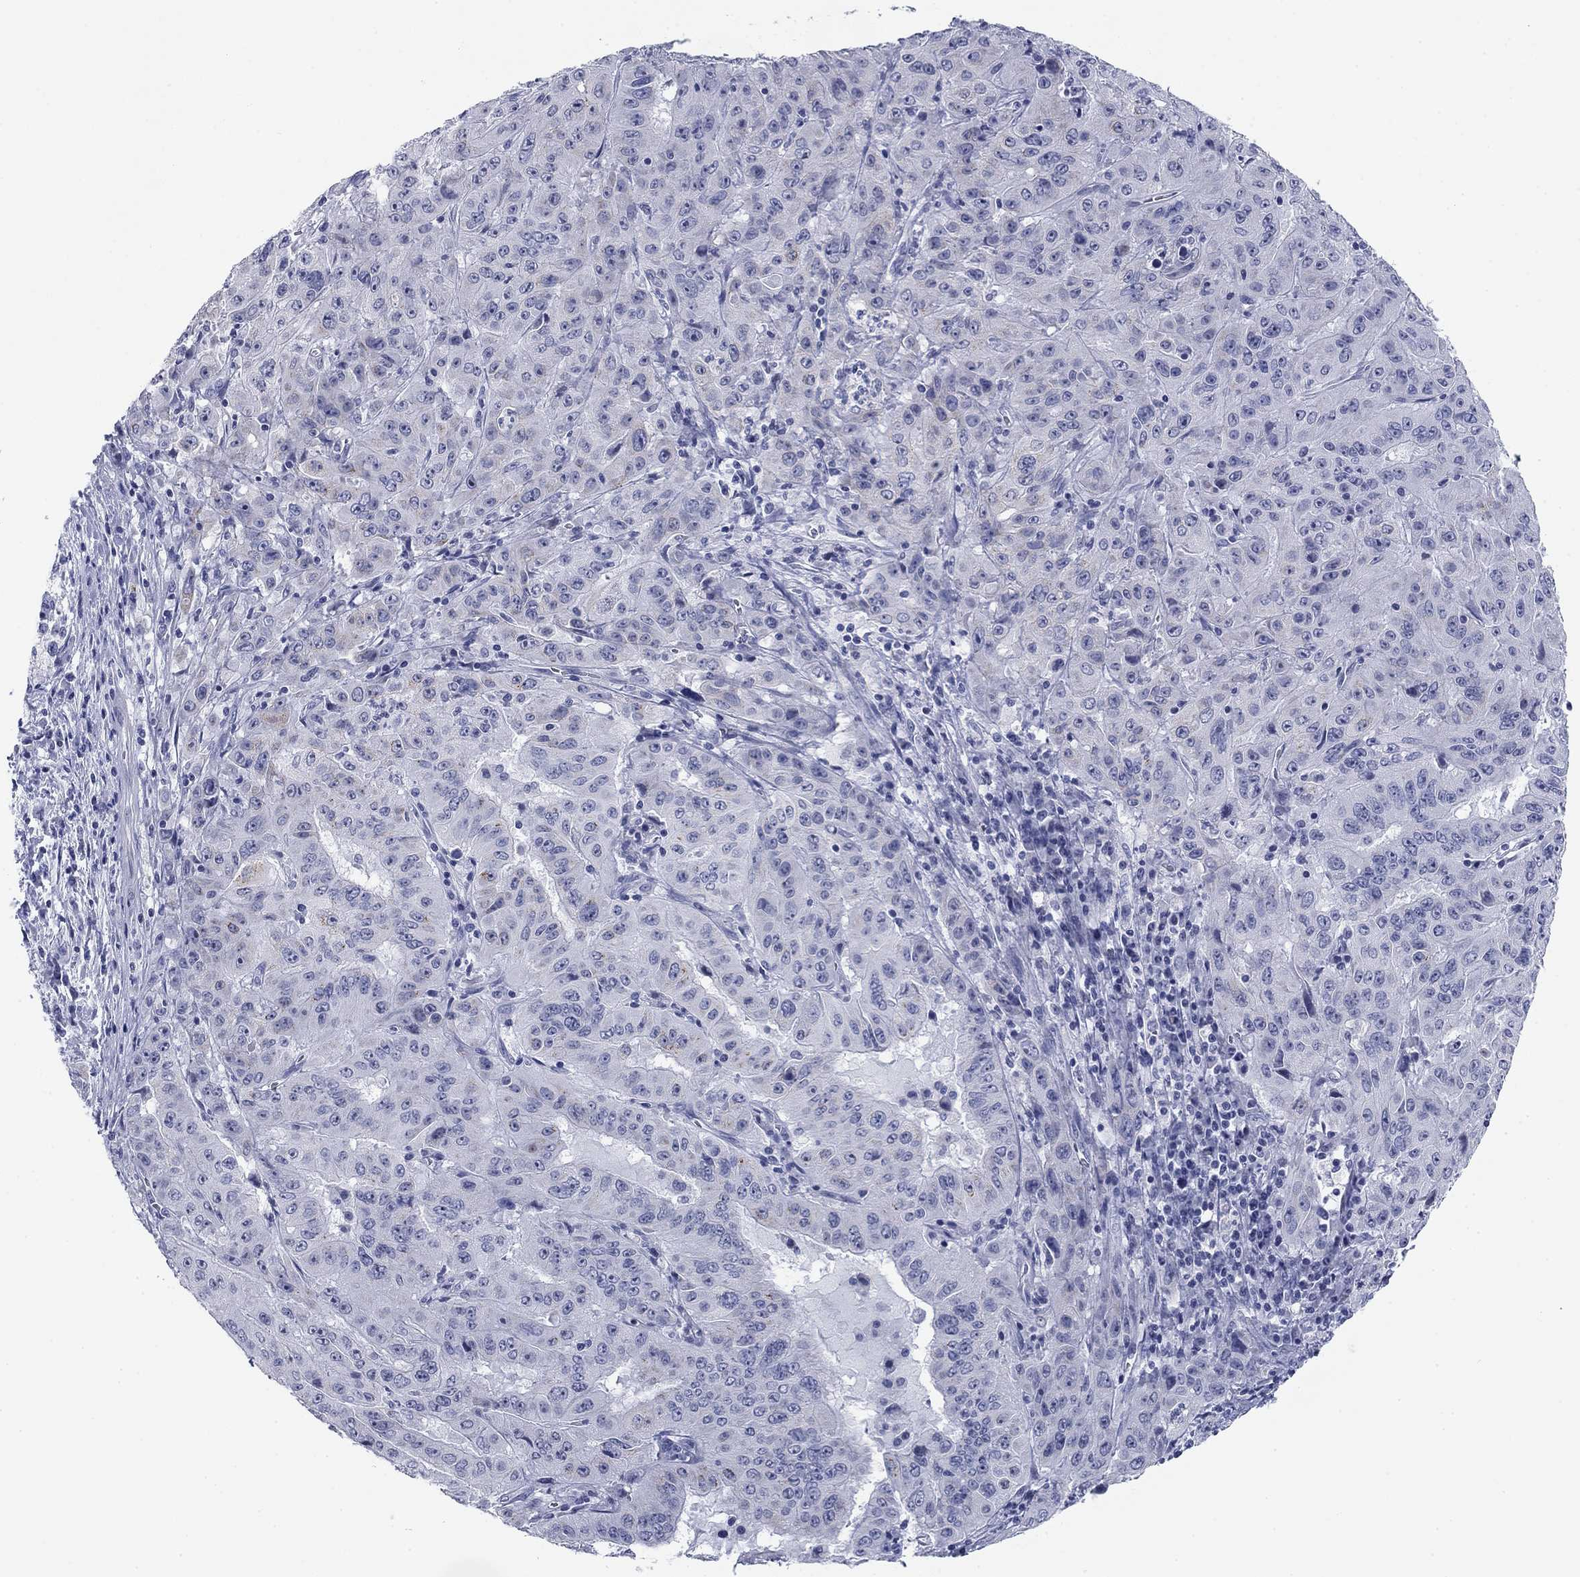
{"staining": {"intensity": "negative", "quantity": "none", "location": "none"}, "tissue": "pancreatic cancer", "cell_type": "Tumor cells", "image_type": "cancer", "snomed": [{"axis": "morphology", "description": "Adenocarcinoma, NOS"}, {"axis": "topography", "description": "Pancreas"}], "caption": "IHC of pancreatic cancer (adenocarcinoma) exhibits no positivity in tumor cells.", "gene": "PRPH", "patient": {"sex": "male", "age": 63}}